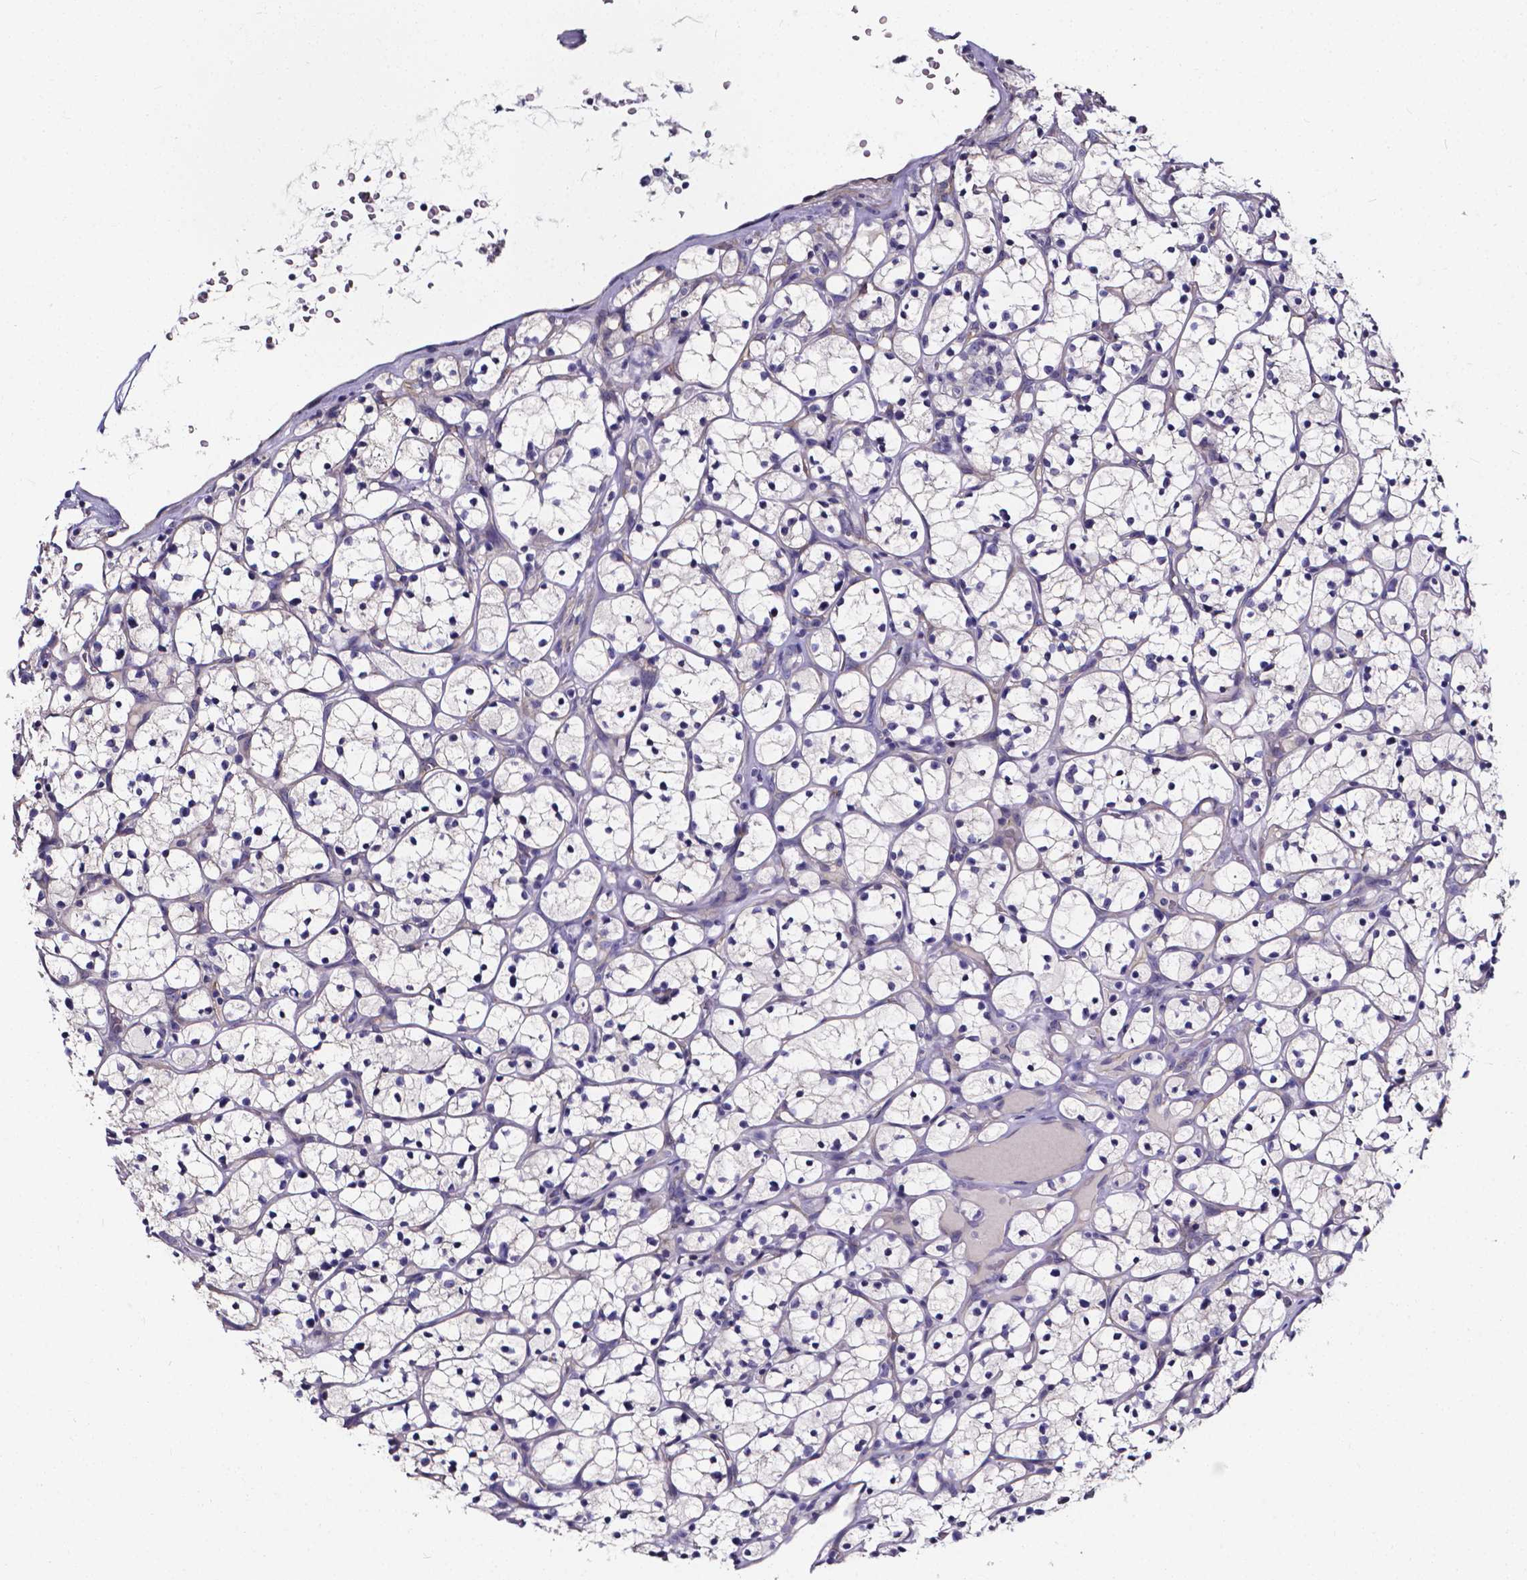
{"staining": {"intensity": "negative", "quantity": "none", "location": "none"}, "tissue": "renal cancer", "cell_type": "Tumor cells", "image_type": "cancer", "snomed": [{"axis": "morphology", "description": "Adenocarcinoma, NOS"}, {"axis": "topography", "description": "Kidney"}], "caption": "Tumor cells are negative for brown protein staining in renal cancer (adenocarcinoma).", "gene": "CACNG8", "patient": {"sex": "female", "age": 64}}